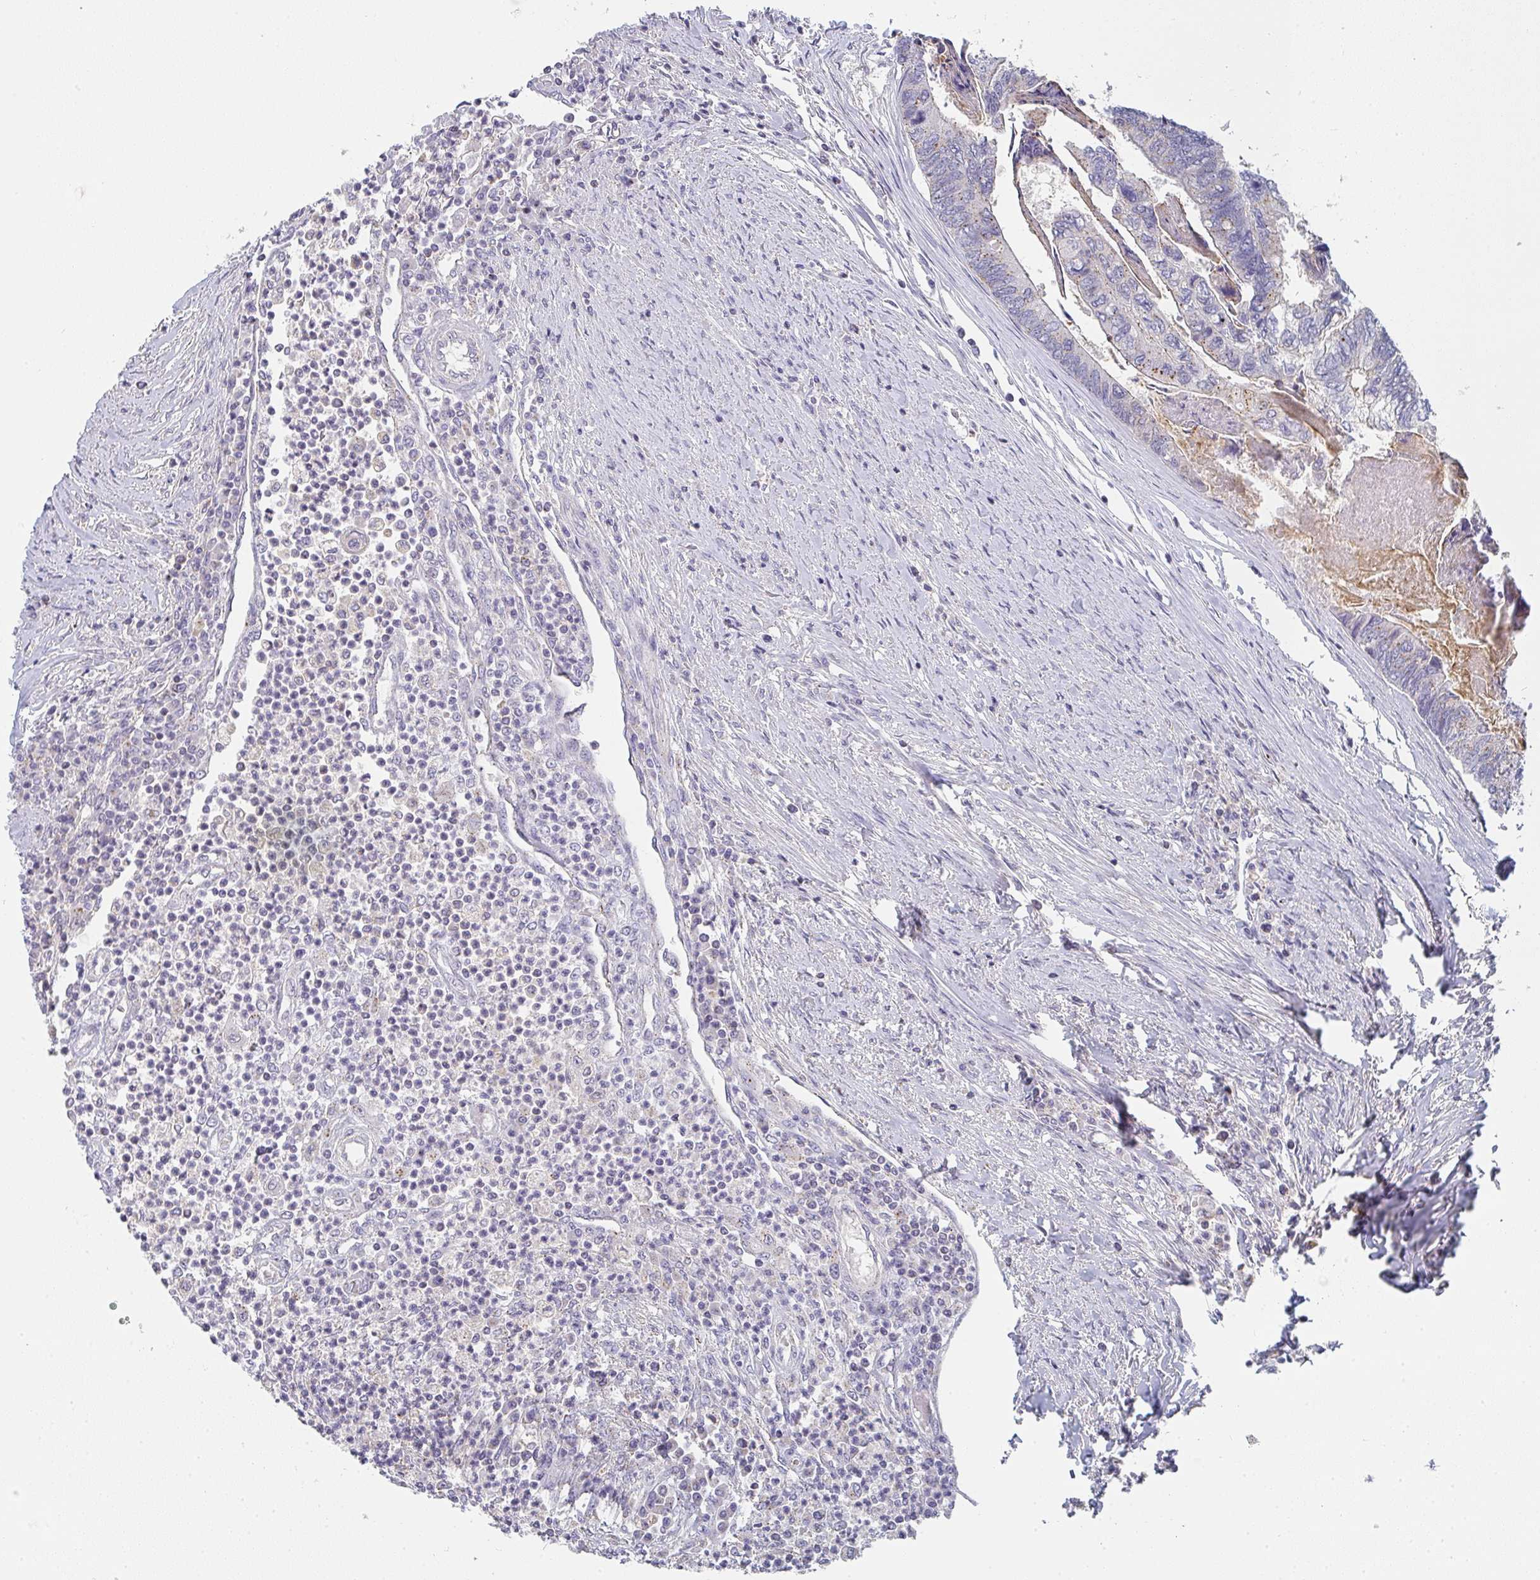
{"staining": {"intensity": "weak", "quantity": "25%-75%", "location": "cytoplasmic/membranous"}, "tissue": "colorectal cancer", "cell_type": "Tumor cells", "image_type": "cancer", "snomed": [{"axis": "morphology", "description": "Adenocarcinoma, NOS"}, {"axis": "topography", "description": "Colon"}], "caption": "Protein expression analysis of human colorectal cancer reveals weak cytoplasmic/membranous positivity in about 25%-75% of tumor cells.", "gene": "CHMP5", "patient": {"sex": "female", "age": 67}}